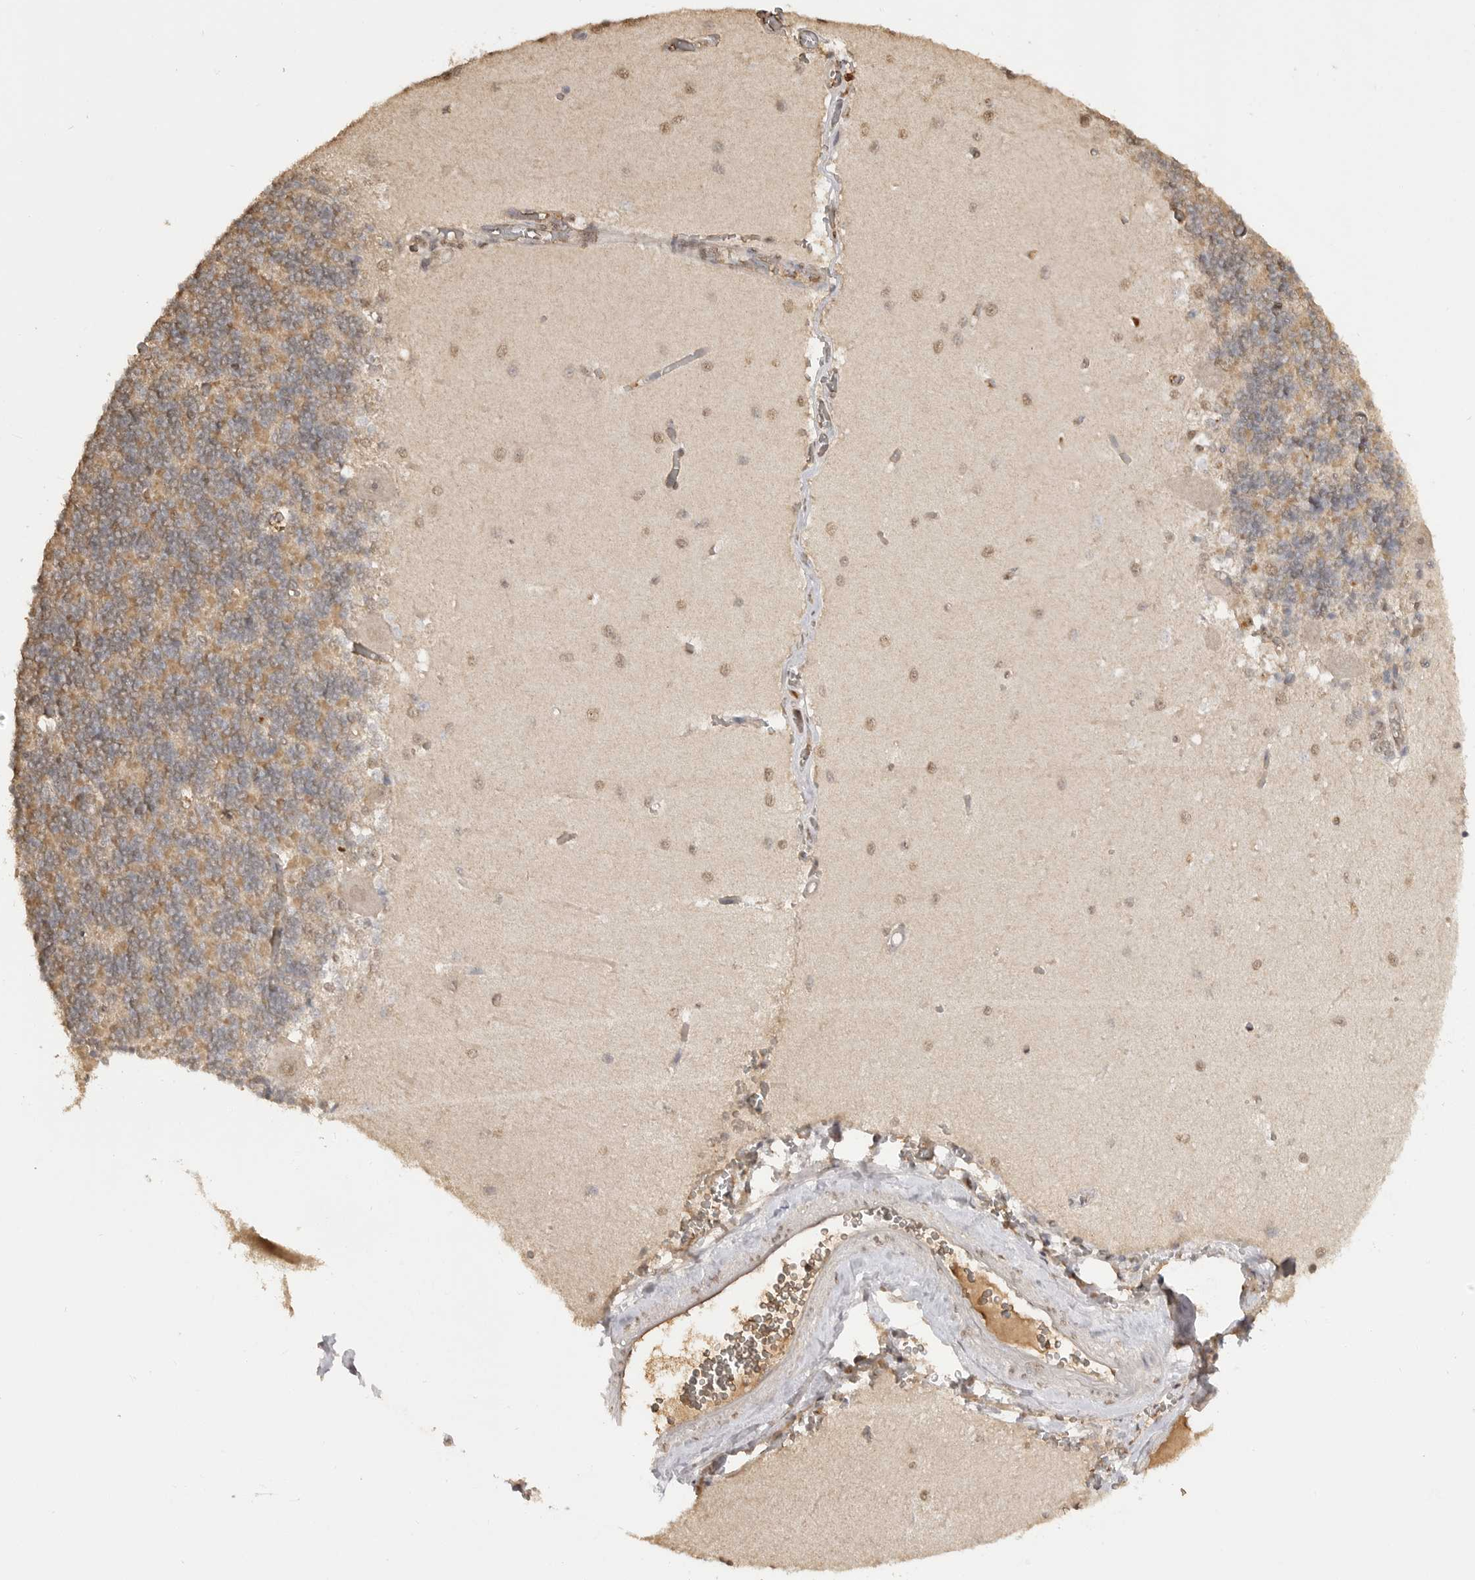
{"staining": {"intensity": "weak", "quantity": "<25%", "location": "cytoplasmic/membranous"}, "tissue": "cerebellum", "cell_type": "Cells in granular layer", "image_type": "normal", "snomed": [{"axis": "morphology", "description": "Normal tissue, NOS"}, {"axis": "topography", "description": "Cerebellum"}], "caption": "High power microscopy photomicrograph of an immunohistochemistry (IHC) image of benign cerebellum, revealing no significant staining in cells in granular layer. (DAB immunohistochemistry (IHC) visualized using brightfield microscopy, high magnification).", "gene": "ASPSCR1", "patient": {"sex": "male", "age": 37}}